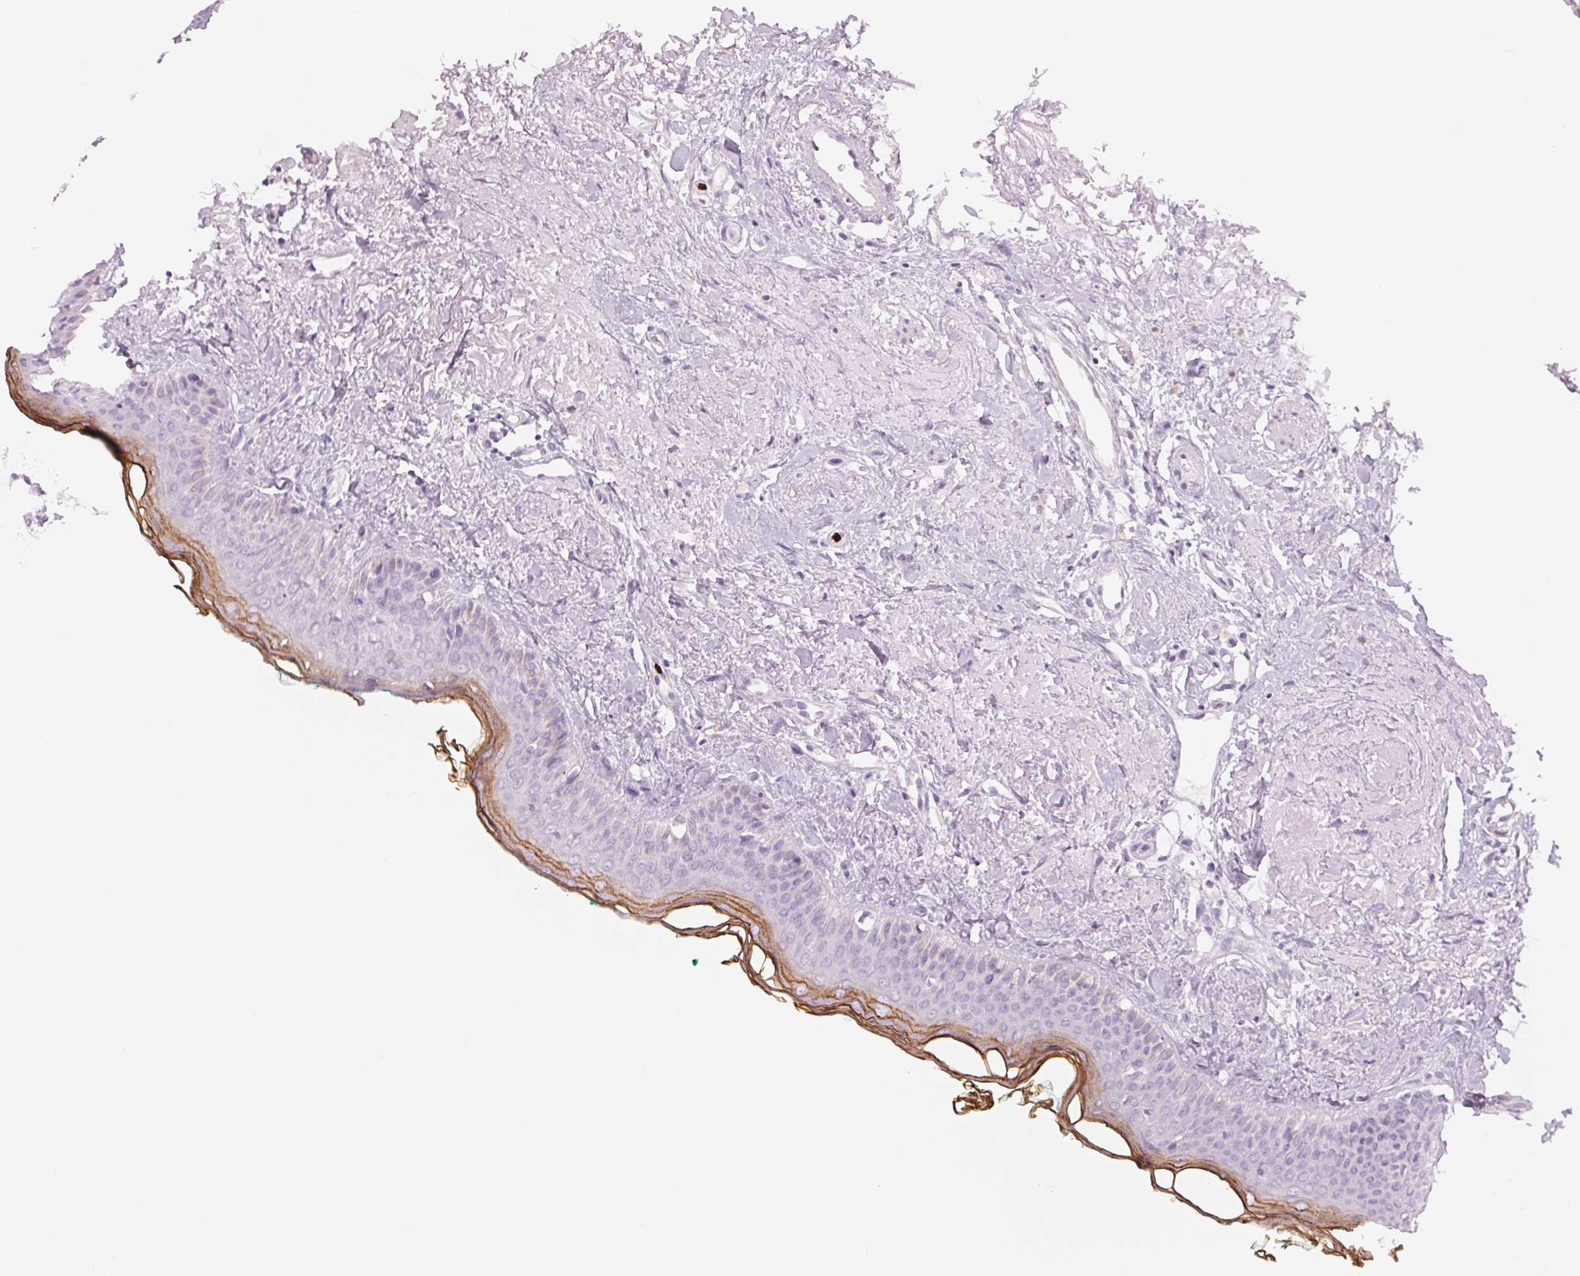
{"staining": {"intensity": "moderate", "quantity": "<25%", "location": "cytoplasmic/membranous"}, "tissue": "oral mucosa", "cell_type": "Squamous epithelial cells", "image_type": "normal", "snomed": [{"axis": "morphology", "description": "Normal tissue, NOS"}, {"axis": "topography", "description": "Oral tissue"}], "caption": "The image exhibits a brown stain indicating the presence of a protein in the cytoplasmic/membranous of squamous epithelial cells in oral mucosa.", "gene": "KLK7", "patient": {"sex": "female", "age": 70}}